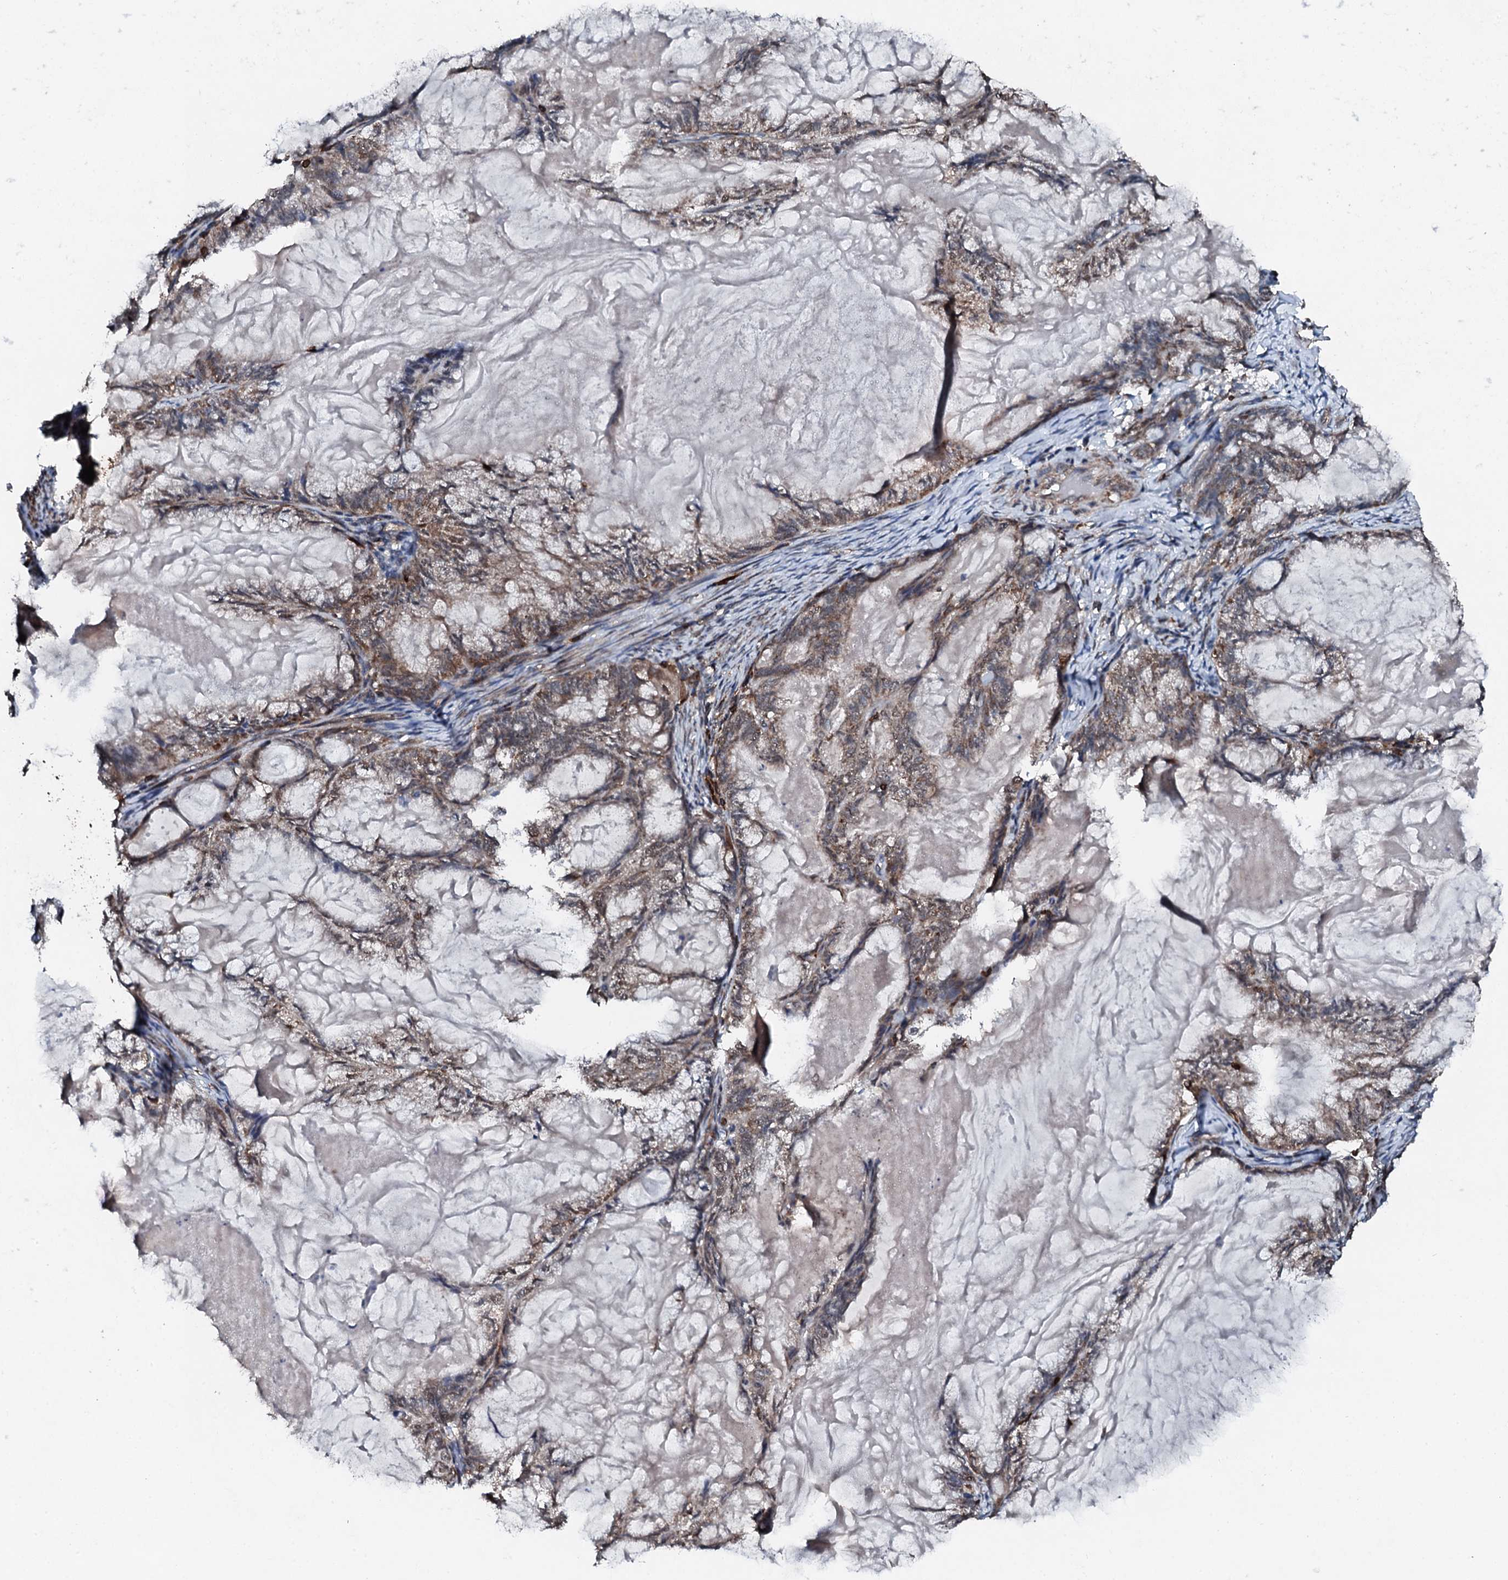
{"staining": {"intensity": "weak", "quantity": ">75%", "location": "cytoplasmic/membranous"}, "tissue": "endometrial cancer", "cell_type": "Tumor cells", "image_type": "cancer", "snomed": [{"axis": "morphology", "description": "Adenocarcinoma, NOS"}, {"axis": "topography", "description": "Endometrium"}], "caption": "Immunohistochemistry (IHC) of human adenocarcinoma (endometrial) shows low levels of weak cytoplasmic/membranous expression in approximately >75% of tumor cells.", "gene": "EDC4", "patient": {"sex": "female", "age": 86}}